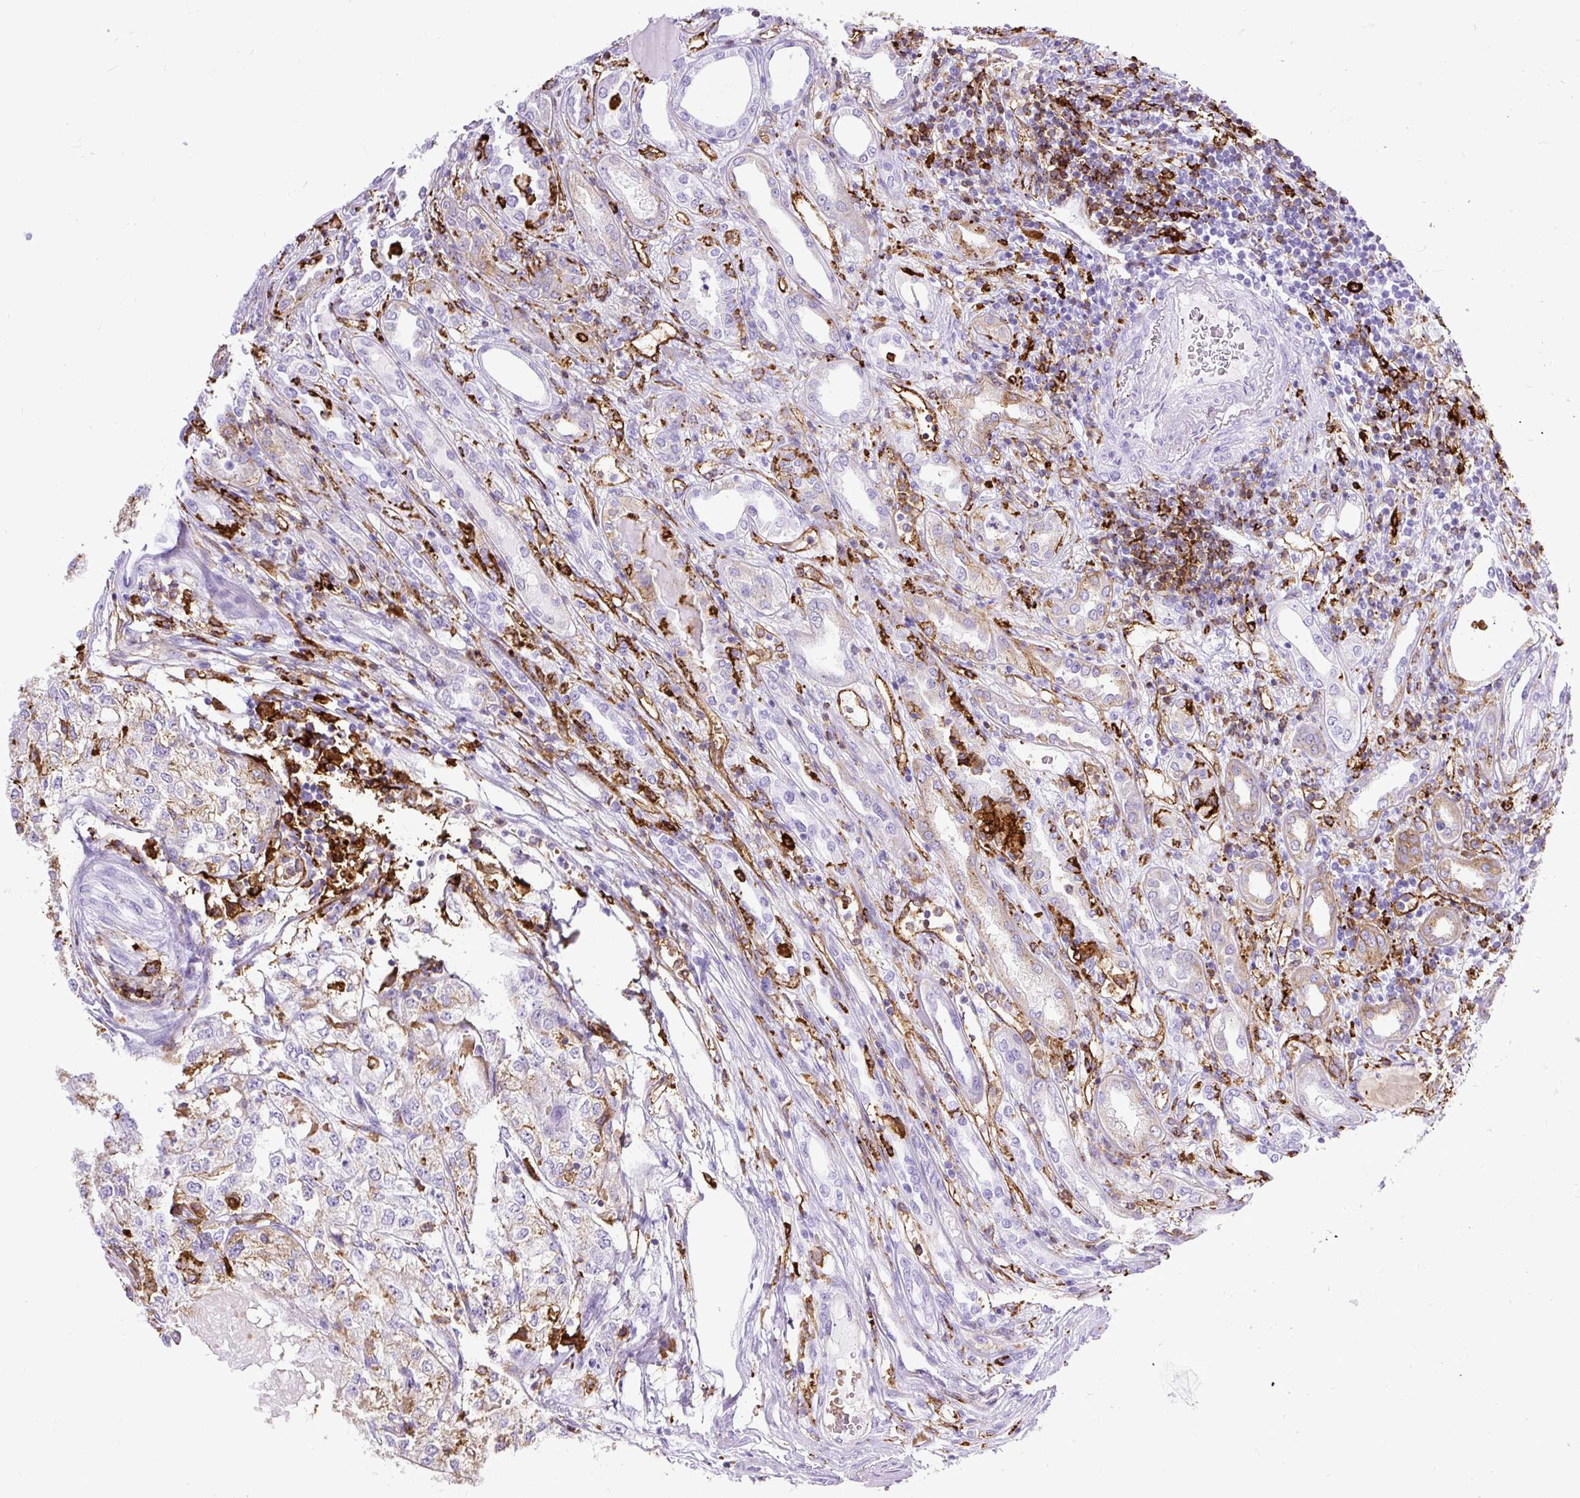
{"staining": {"intensity": "weak", "quantity": "25%-75%", "location": "cytoplasmic/membranous"}, "tissue": "renal cancer", "cell_type": "Tumor cells", "image_type": "cancer", "snomed": [{"axis": "morphology", "description": "Adenocarcinoma, NOS"}, {"axis": "topography", "description": "Kidney"}], "caption": "The histopathology image reveals immunohistochemical staining of renal cancer. There is weak cytoplasmic/membranous expression is seen in approximately 25%-75% of tumor cells.", "gene": "HLA-DRA", "patient": {"sex": "female", "age": 54}}